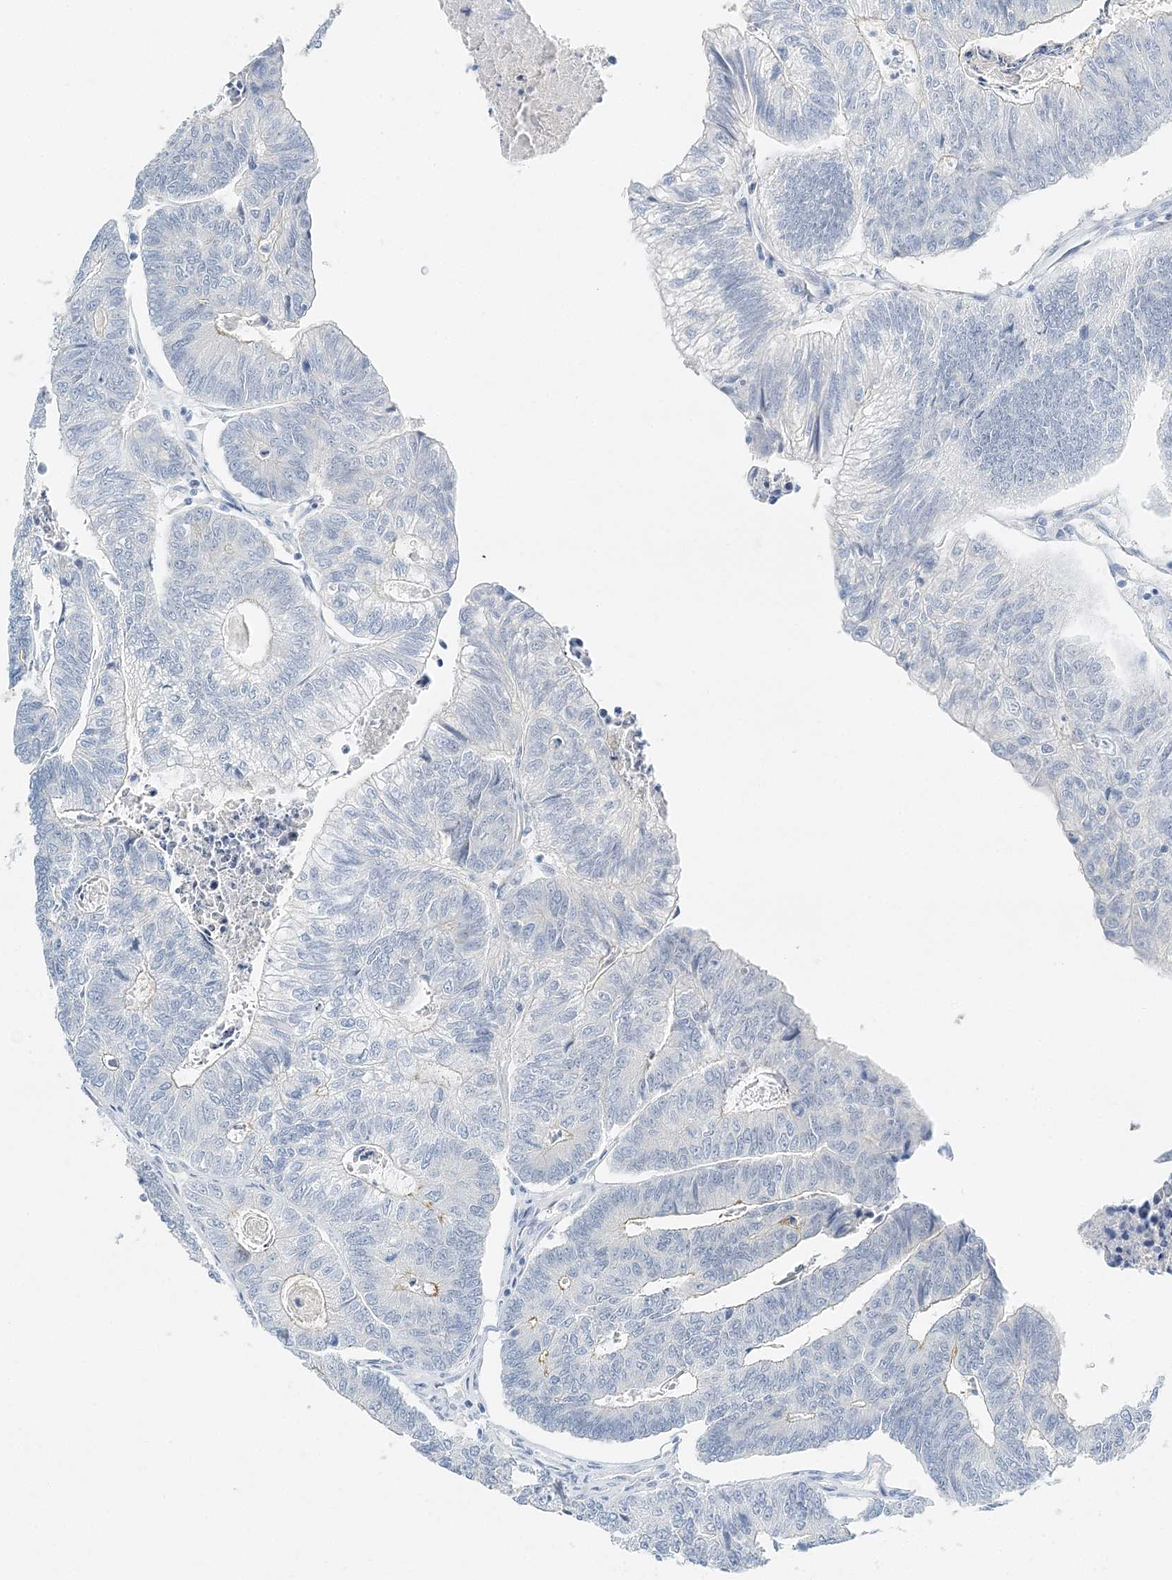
{"staining": {"intensity": "negative", "quantity": "none", "location": "none"}, "tissue": "colorectal cancer", "cell_type": "Tumor cells", "image_type": "cancer", "snomed": [{"axis": "morphology", "description": "Adenocarcinoma, NOS"}, {"axis": "topography", "description": "Colon"}], "caption": "Immunohistochemical staining of colorectal adenocarcinoma displays no significant expression in tumor cells. (DAB immunohistochemistry, high magnification).", "gene": "VILL", "patient": {"sex": "female", "age": 67}}